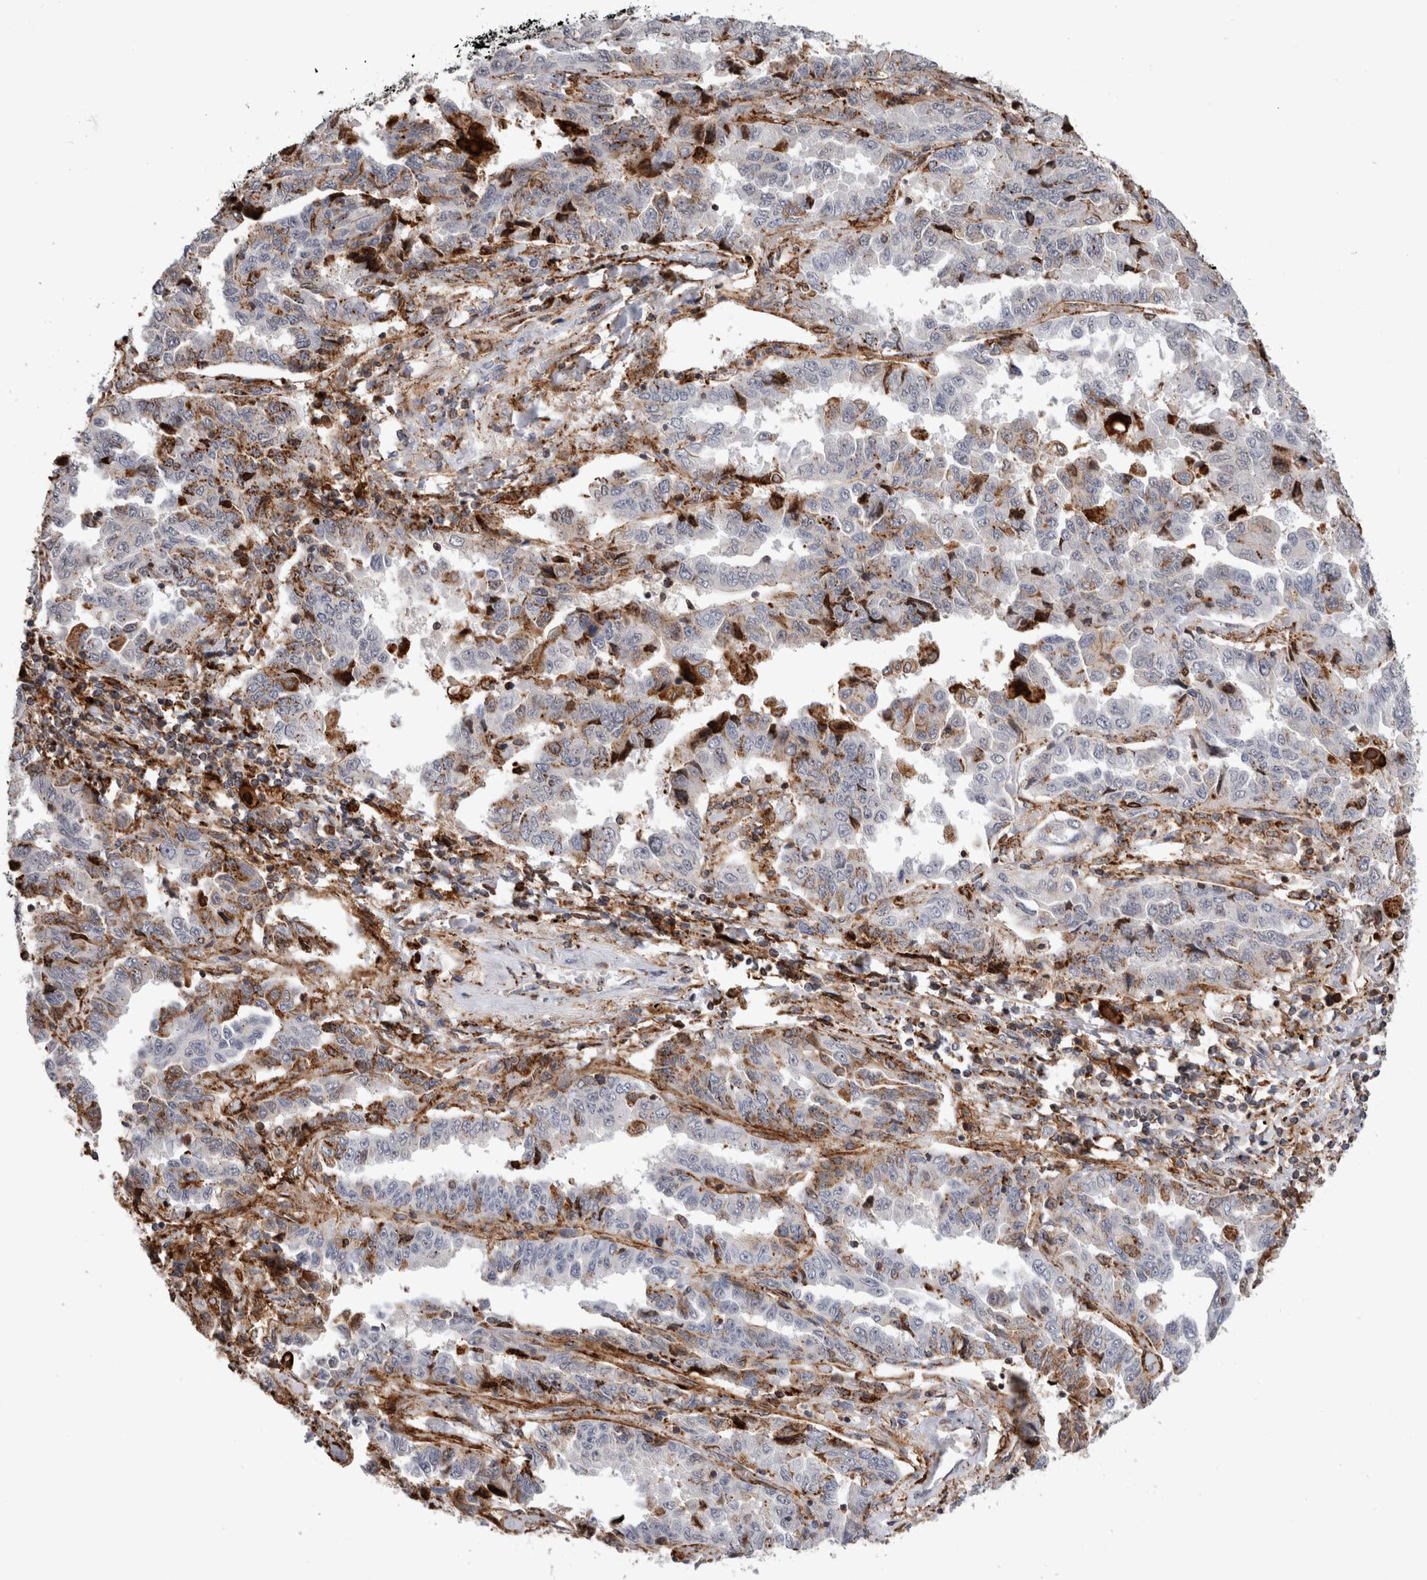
{"staining": {"intensity": "moderate", "quantity": "<25%", "location": "cytoplasmic/membranous"}, "tissue": "lung cancer", "cell_type": "Tumor cells", "image_type": "cancer", "snomed": [{"axis": "morphology", "description": "Adenocarcinoma, NOS"}, {"axis": "topography", "description": "Lung"}], "caption": "IHC staining of adenocarcinoma (lung), which shows low levels of moderate cytoplasmic/membranous positivity in about <25% of tumor cells indicating moderate cytoplasmic/membranous protein positivity. The staining was performed using DAB (brown) for protein detection and nuclei were counterstained in hematoxylin (blue).", "gene": "CCDC88B", "patient": {"sex": "female", "age": 51}}